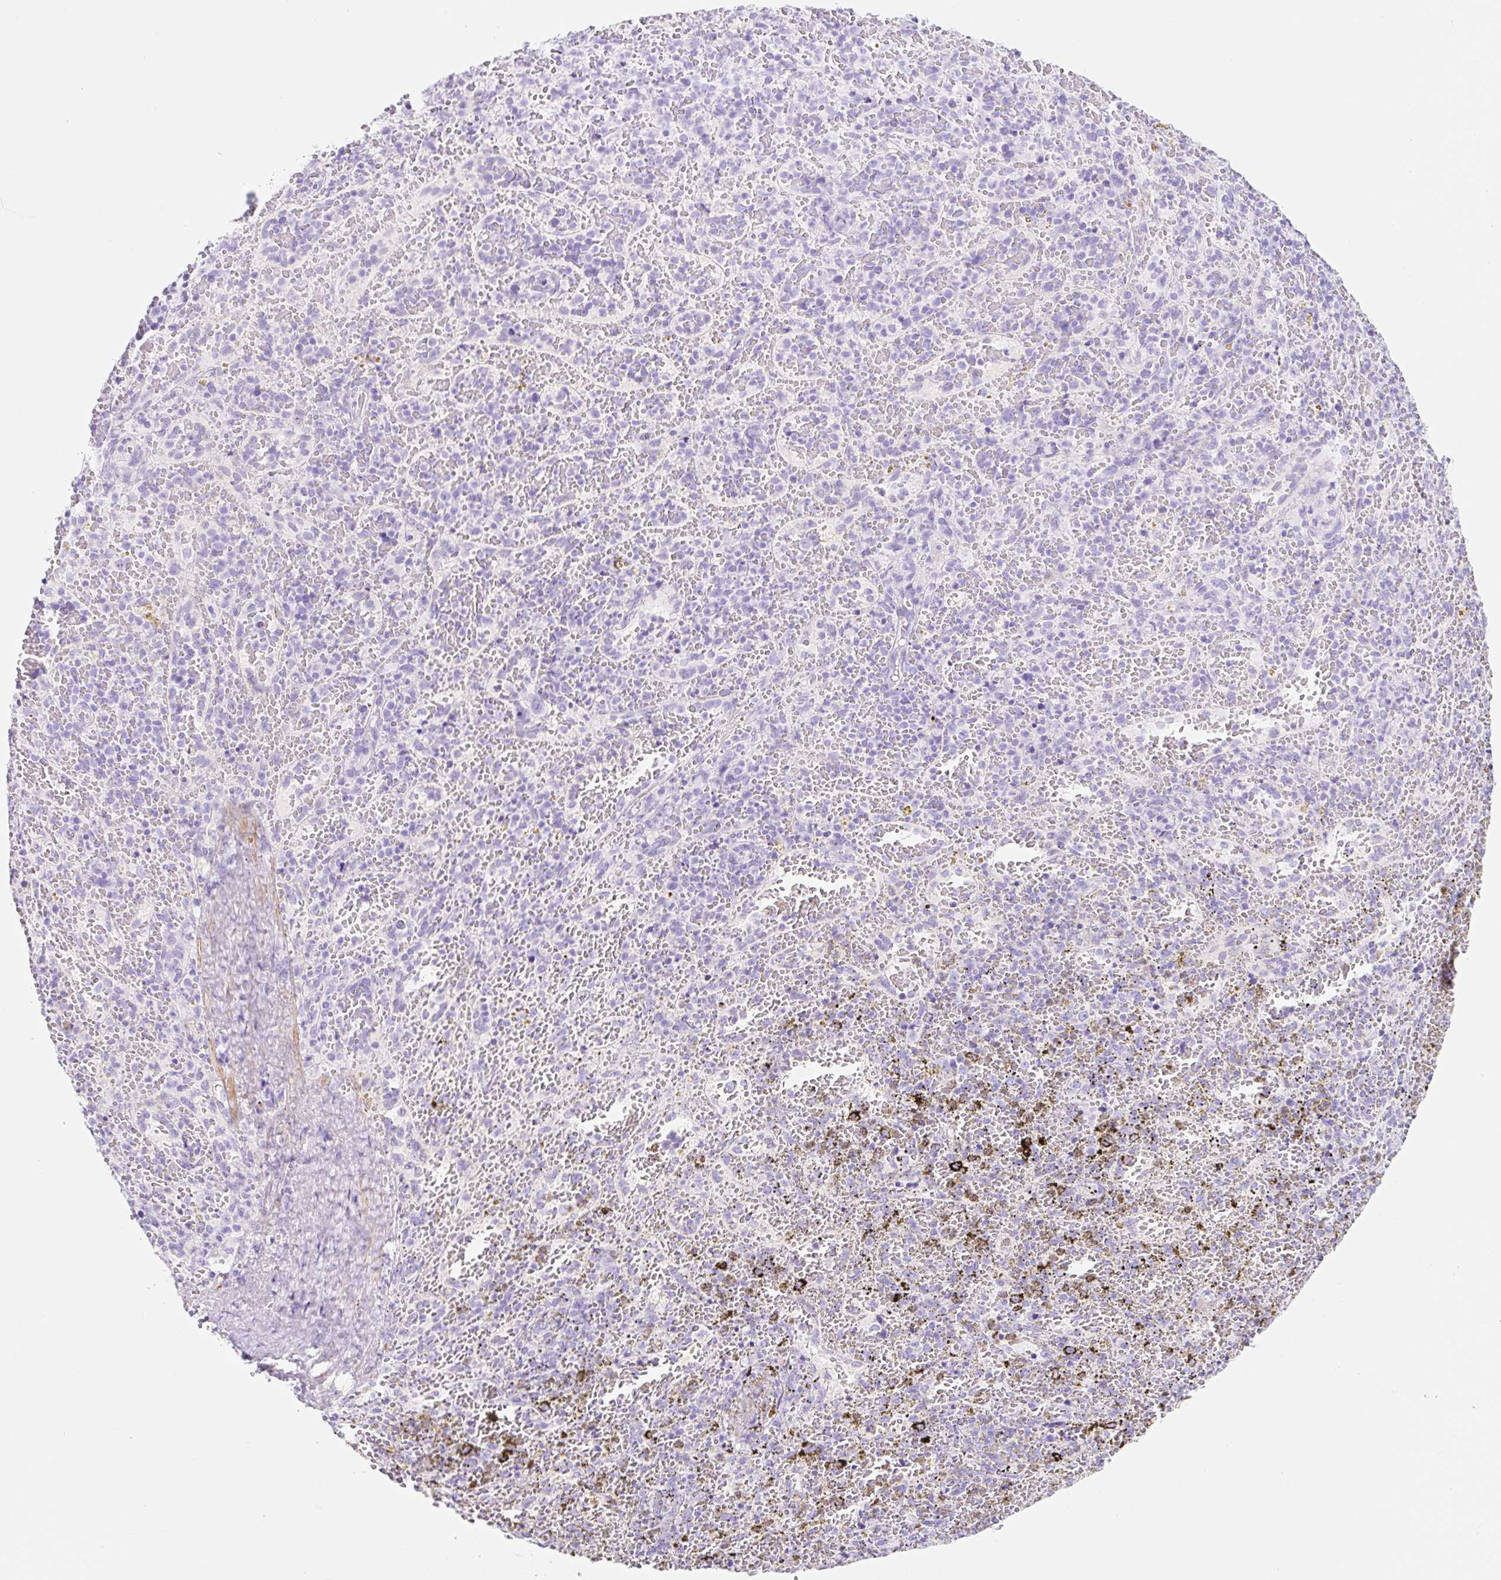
{"staining": {"intensity": "negative", "quantity": "none", "location": "none"}, "tissue": "spleen", "cell_type": "Cells in red pulp", "image_type": "normal", "snomed": [{"axis": "morphology", "description": "Normal tissue, NOS"}, {"axis": "topography", "description": "Spleen"}], "caption": "Cells in red pulp are negative for protein expression in unremarkable human spleen. (DAB (3,3'-diaminobenzidine) IHC with hematoxylin counter stain).", "gene": "CLDND2", "patient": {"sex": "female", "age": 50}}